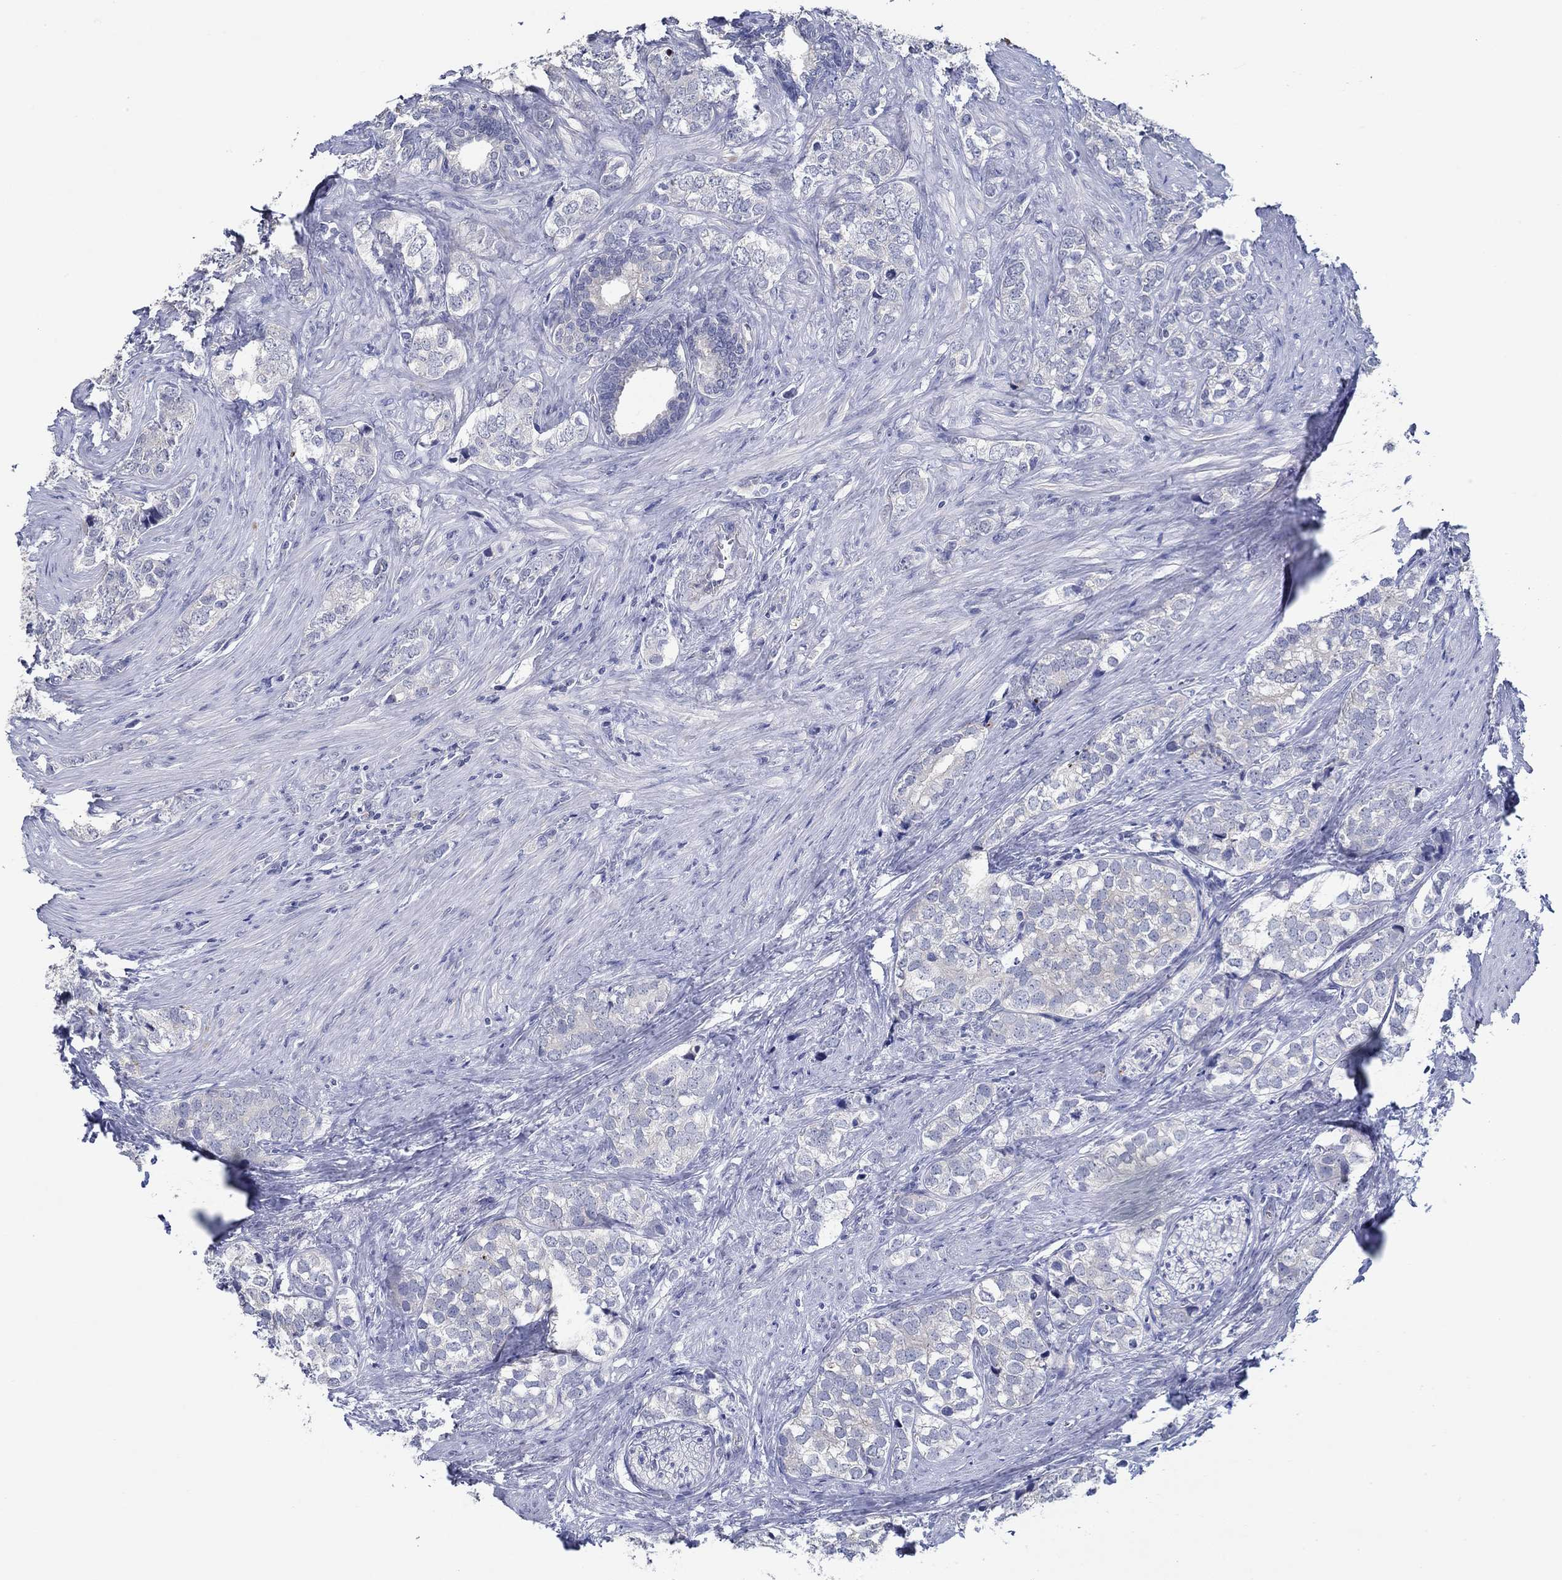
{"staining": {"intensity": "negative", "quantity": "none", "location": "none"}, "tissue": "prostate cancer", "cell_type": "Tumor cells", "image_type": "cancer", "snomed": [{"axis": "morphology", "description": "Adenocarcinoma, NOS"}, {"axis": "topography", "description": "Prostate and seminal vesicle, NOS"}], "caption": "The micrograph demonstrates no significant staining in tumor cells of prostate adenocarcinoma.", "gene": "GJA5", "patient": {"sex": "male", "age": 63}}